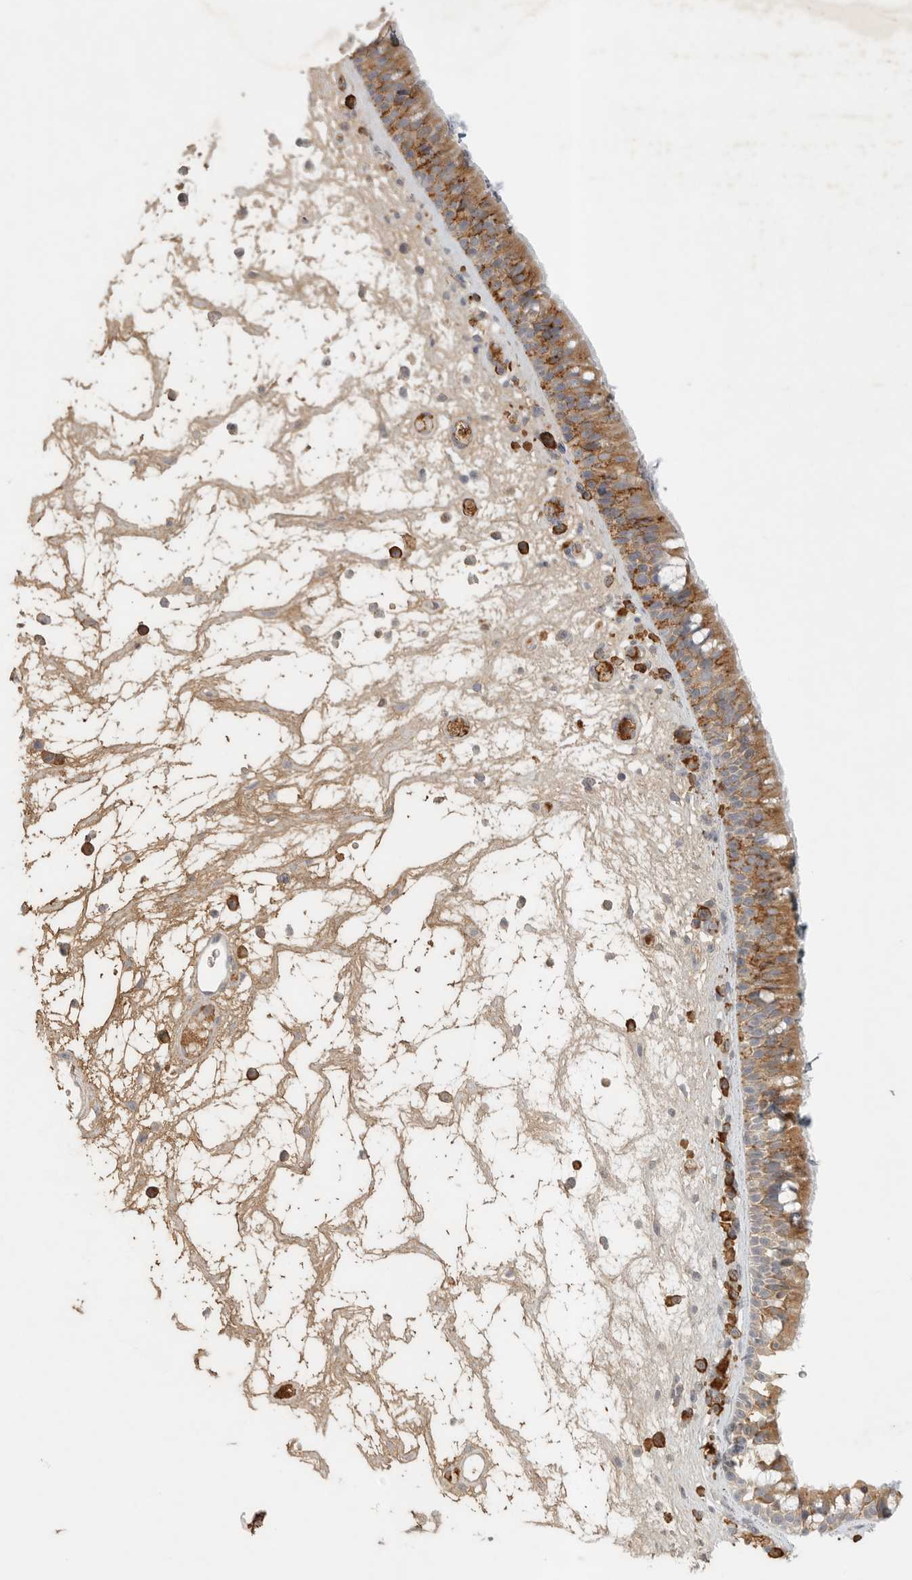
{"staining": {"intensity": "moderate", "quantity": "25%-75%", "location": "cytoplasmic/membranous"}, "tissue": "nasopharynx", "cell_type": "Respiratory epithelial cells", "image_type": "normal", "snomed": [{"axis": "morphology", "description": "Normal tissue, NOS"}, {"axis": "morphology", "description": "Inflammation, NOS"}, {"axis": "morphology", "description": "Malignant melanoma, Metastatic site"}, {"axis": "topography", "description": "Nasopharynx"}], "caption": "Moderate cytoplasmic/membranous positivity is seen in about 25%-75% of respiratory epithelial cells in unremarkable nasopharynx. Nuclei are stained in blue.", "gene": "SLC25A36", "patient": {"sex": "male", "age": 70}}